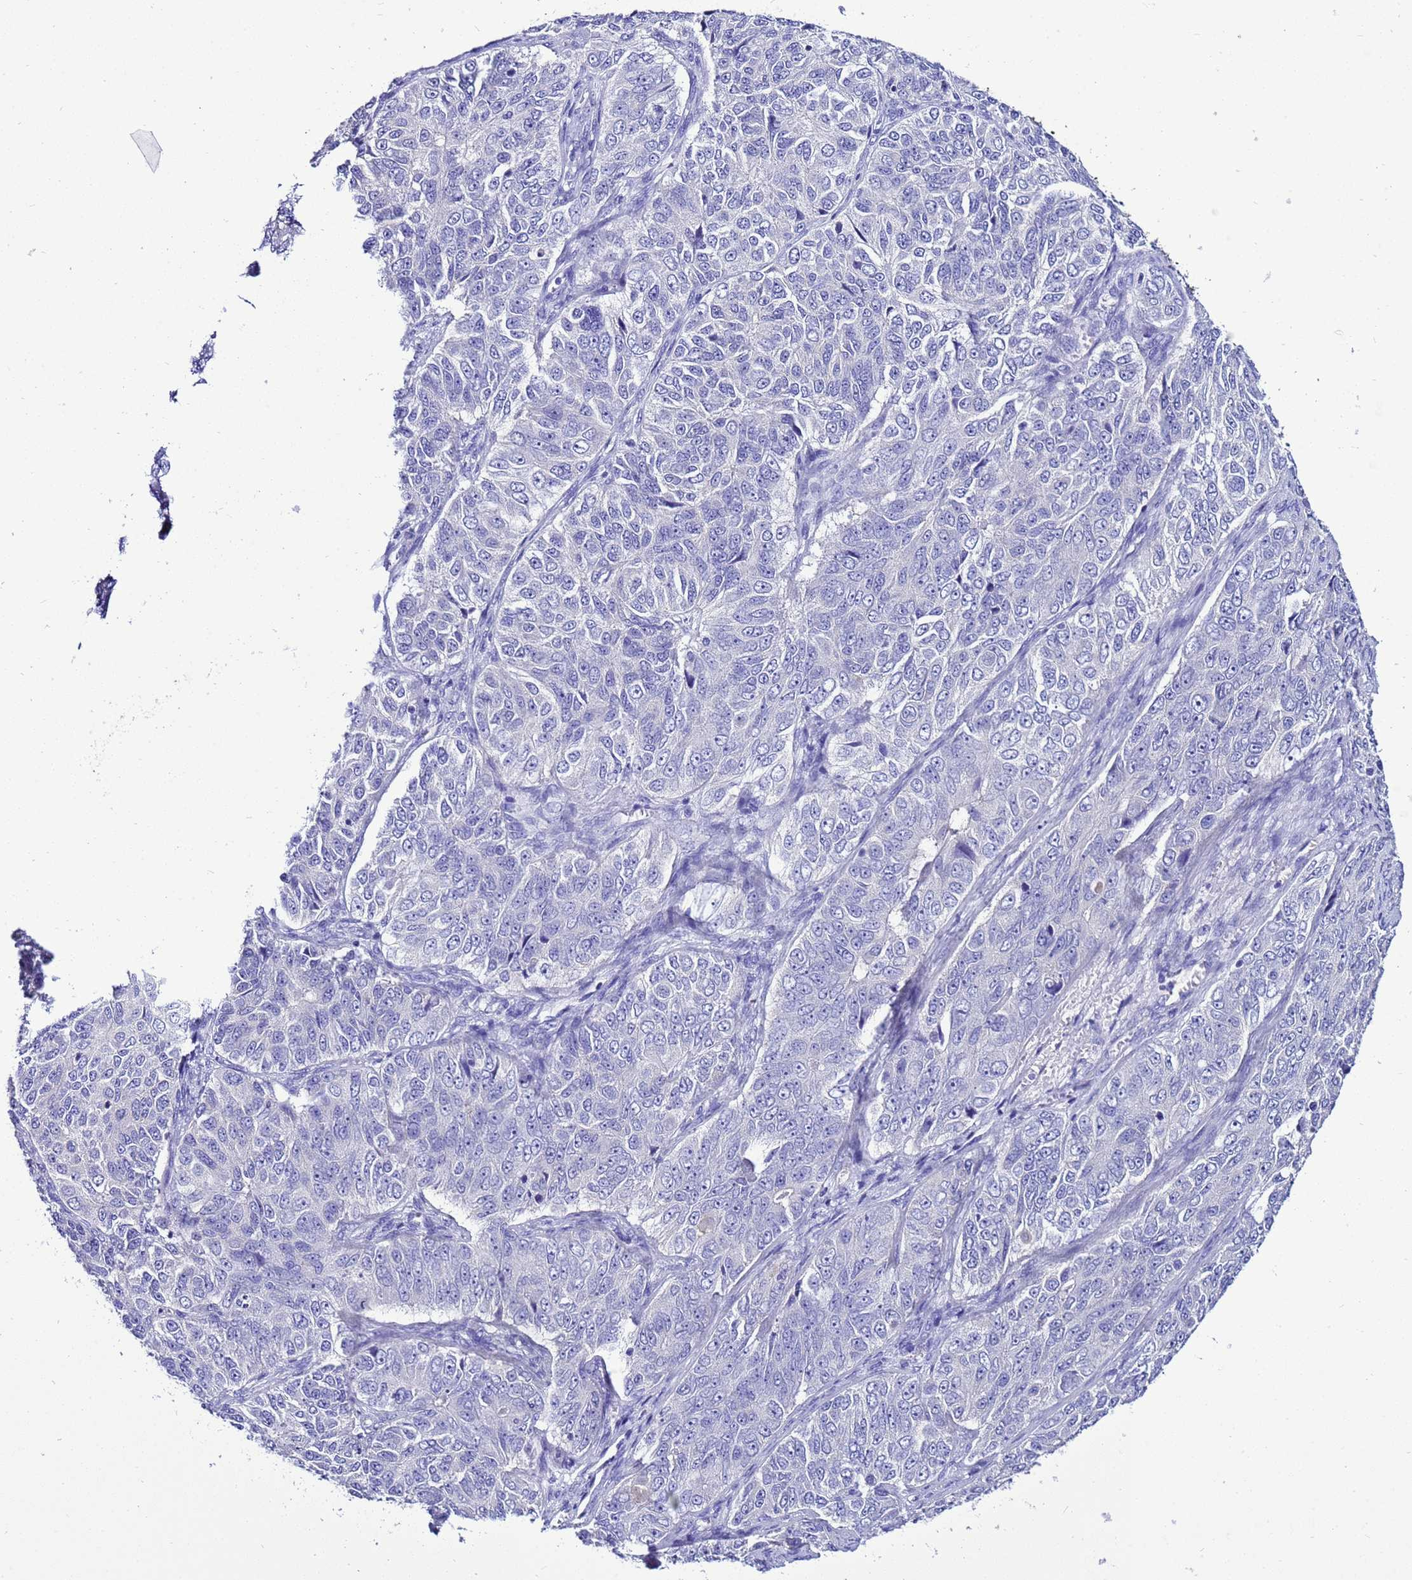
{"staining": {"intensity": "negative", "quantity": "none", "location": "none"}, "tissue": "ovarian cancer", "cell_type": "Tumor cells", "image_type": "cancer", "snomed": [{"axis": "morphology", "description": "Carcinoma, endometroid"}, {"axis": "topography", "description": "Ovary"}], "caption": "DAB (3,3'-diaminobenzidine) immunohistochemical staining of ovarian endometroid carcinoma shows no significant positivity in tumor cells.", "gene": "BEST2", "patient": {"sex": "female", "age": 51}}